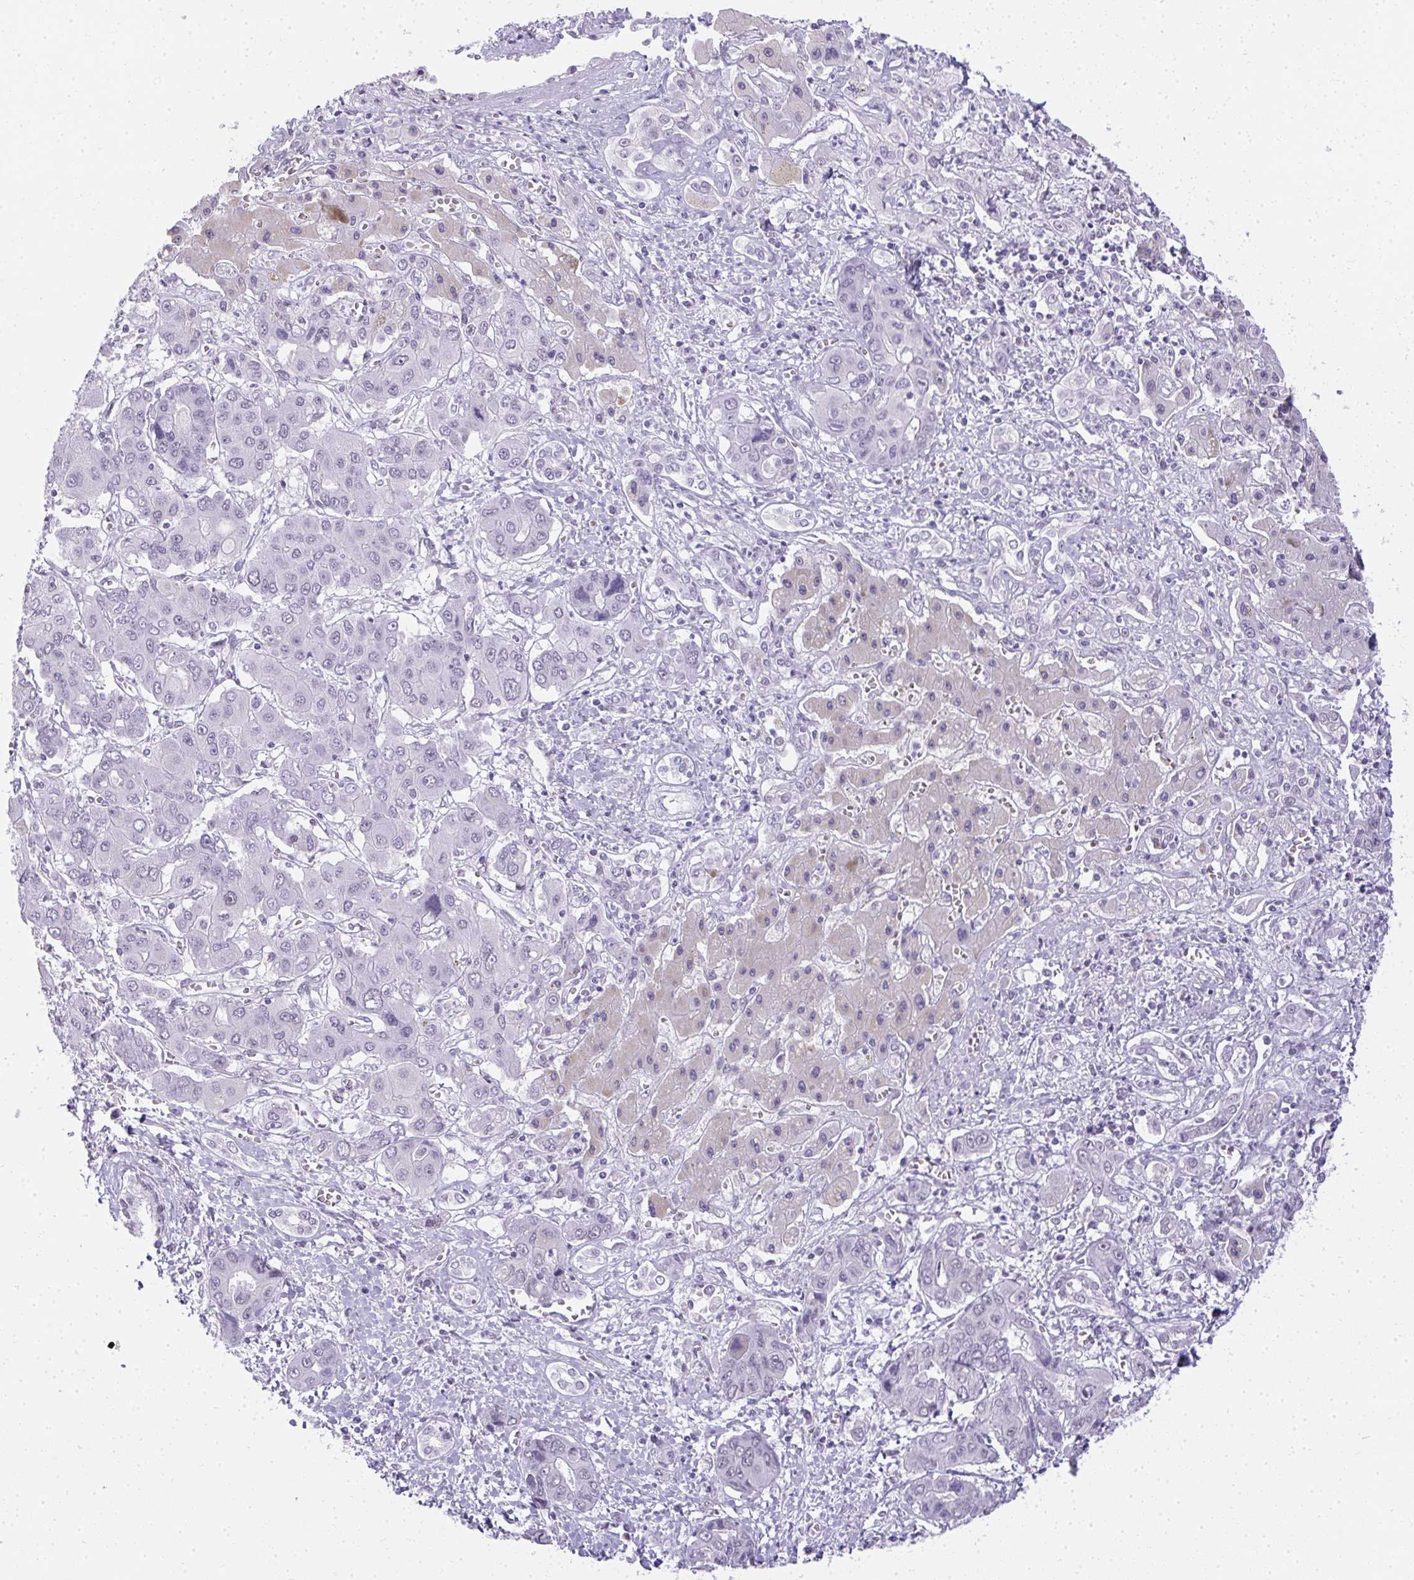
{"staining": {"intensity": "negative", "quantity": "none", "location": "none"}, "tissue": "liver cancer", "cell_type": "Tumor cells", "image_type": "cancer", "snomed": [{"axis": "morphology", "description": "Cholangiocarcinoma"}, {"axis": "topography", "description": "Liver"}], "caption": "Cholangiocarcinoma (liver) stained for a protein using immunohistochemistry (IHC) displays no expression tumor cells.", "gene": "PLA2G1B", "patient": {"sex": "male", "age": 67}}